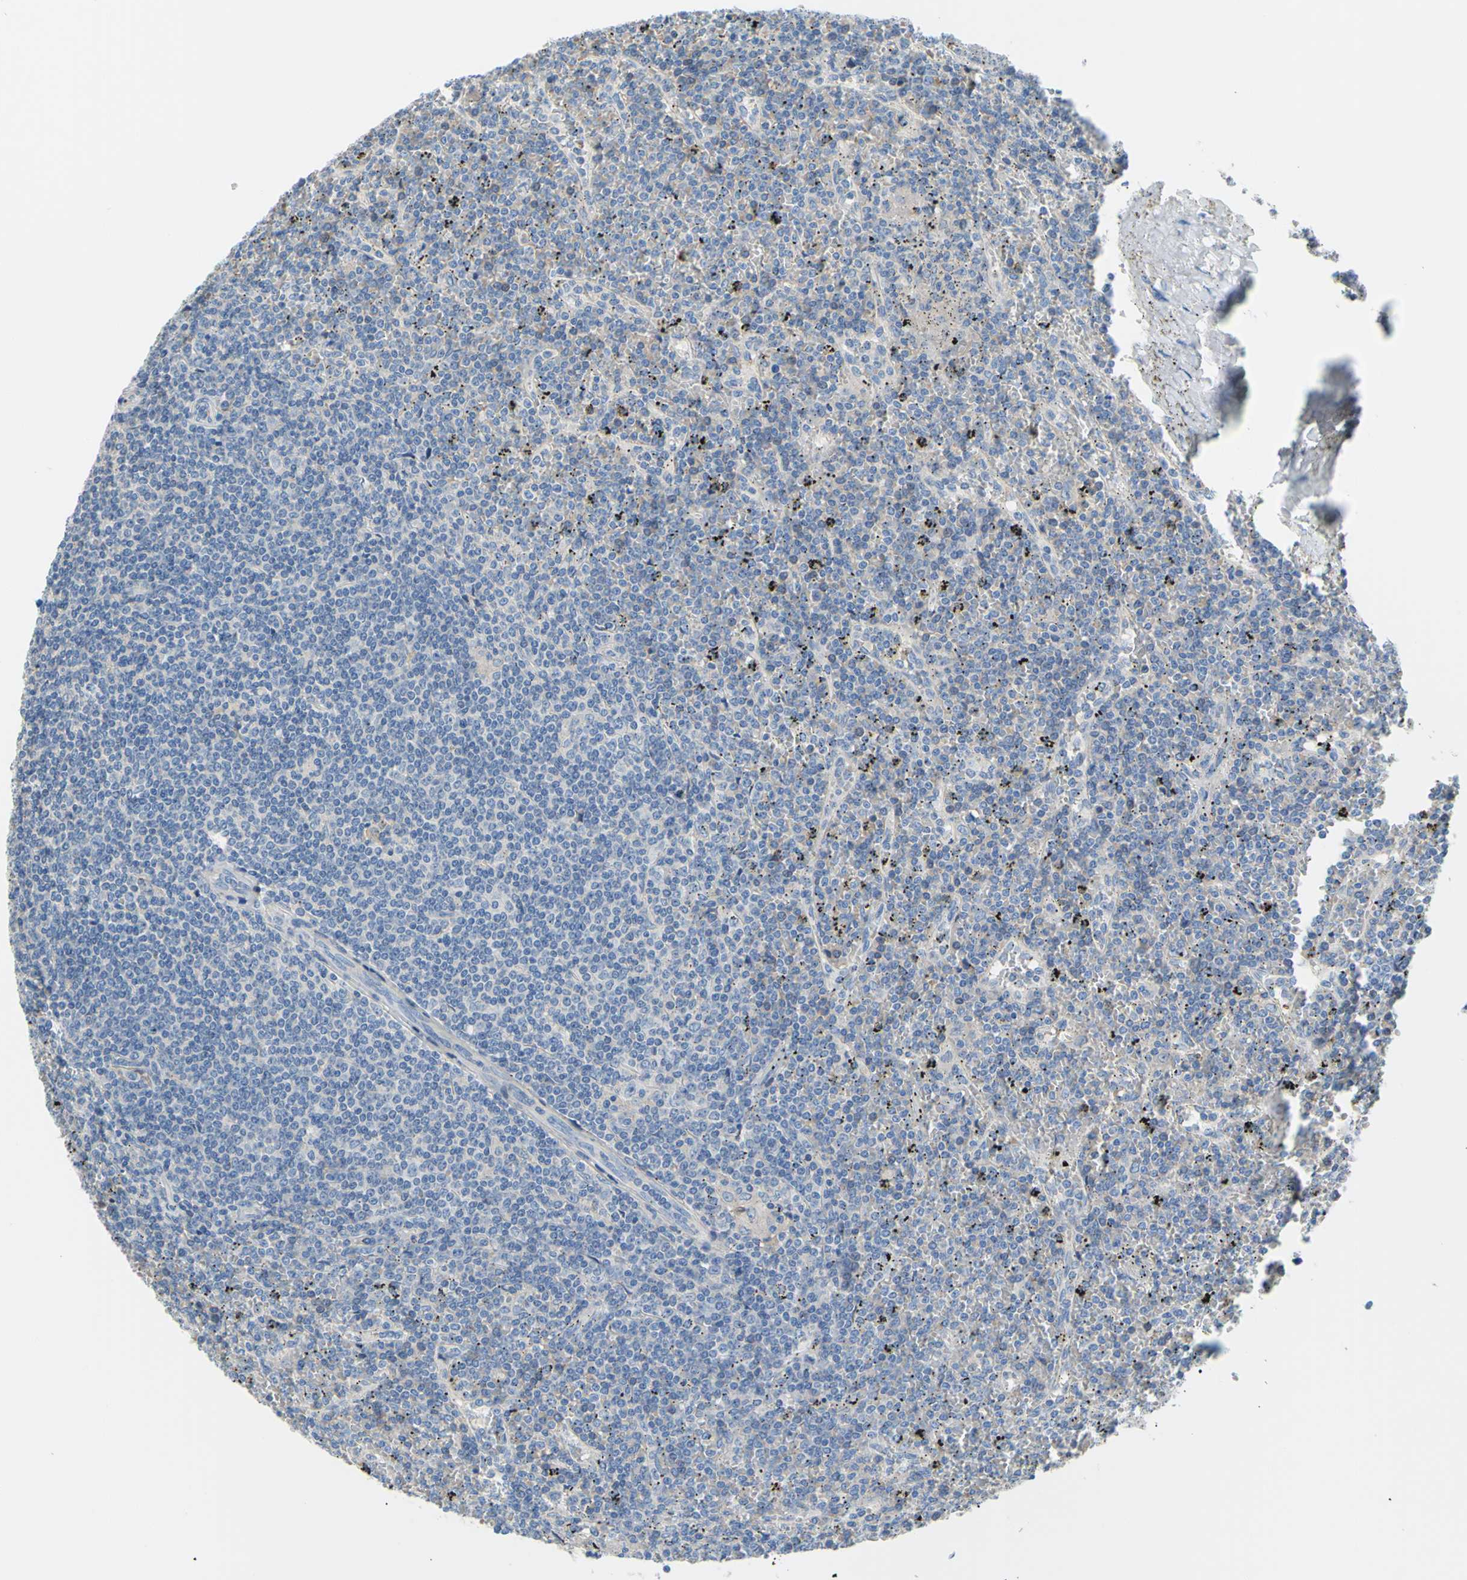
{"staining": {"intensity": "negative", "quantity": "none", "location": "none"}, "tissue": "lymphoma", "cell_type": "Tumor cells", "image_type": "cancer", "snomed": [{"axis": "morphology", "description": "Malignant lymphoma, non-Hodgkin's type, Low grade"}, {"axis": "topography", "description": "Spleen"}], "caption": "This is an IHC micrograph of lymphoma. There is no staining in tumor cells.", "gene": "TMEM59L", "patient": {"sex": "female", "age": 19}}